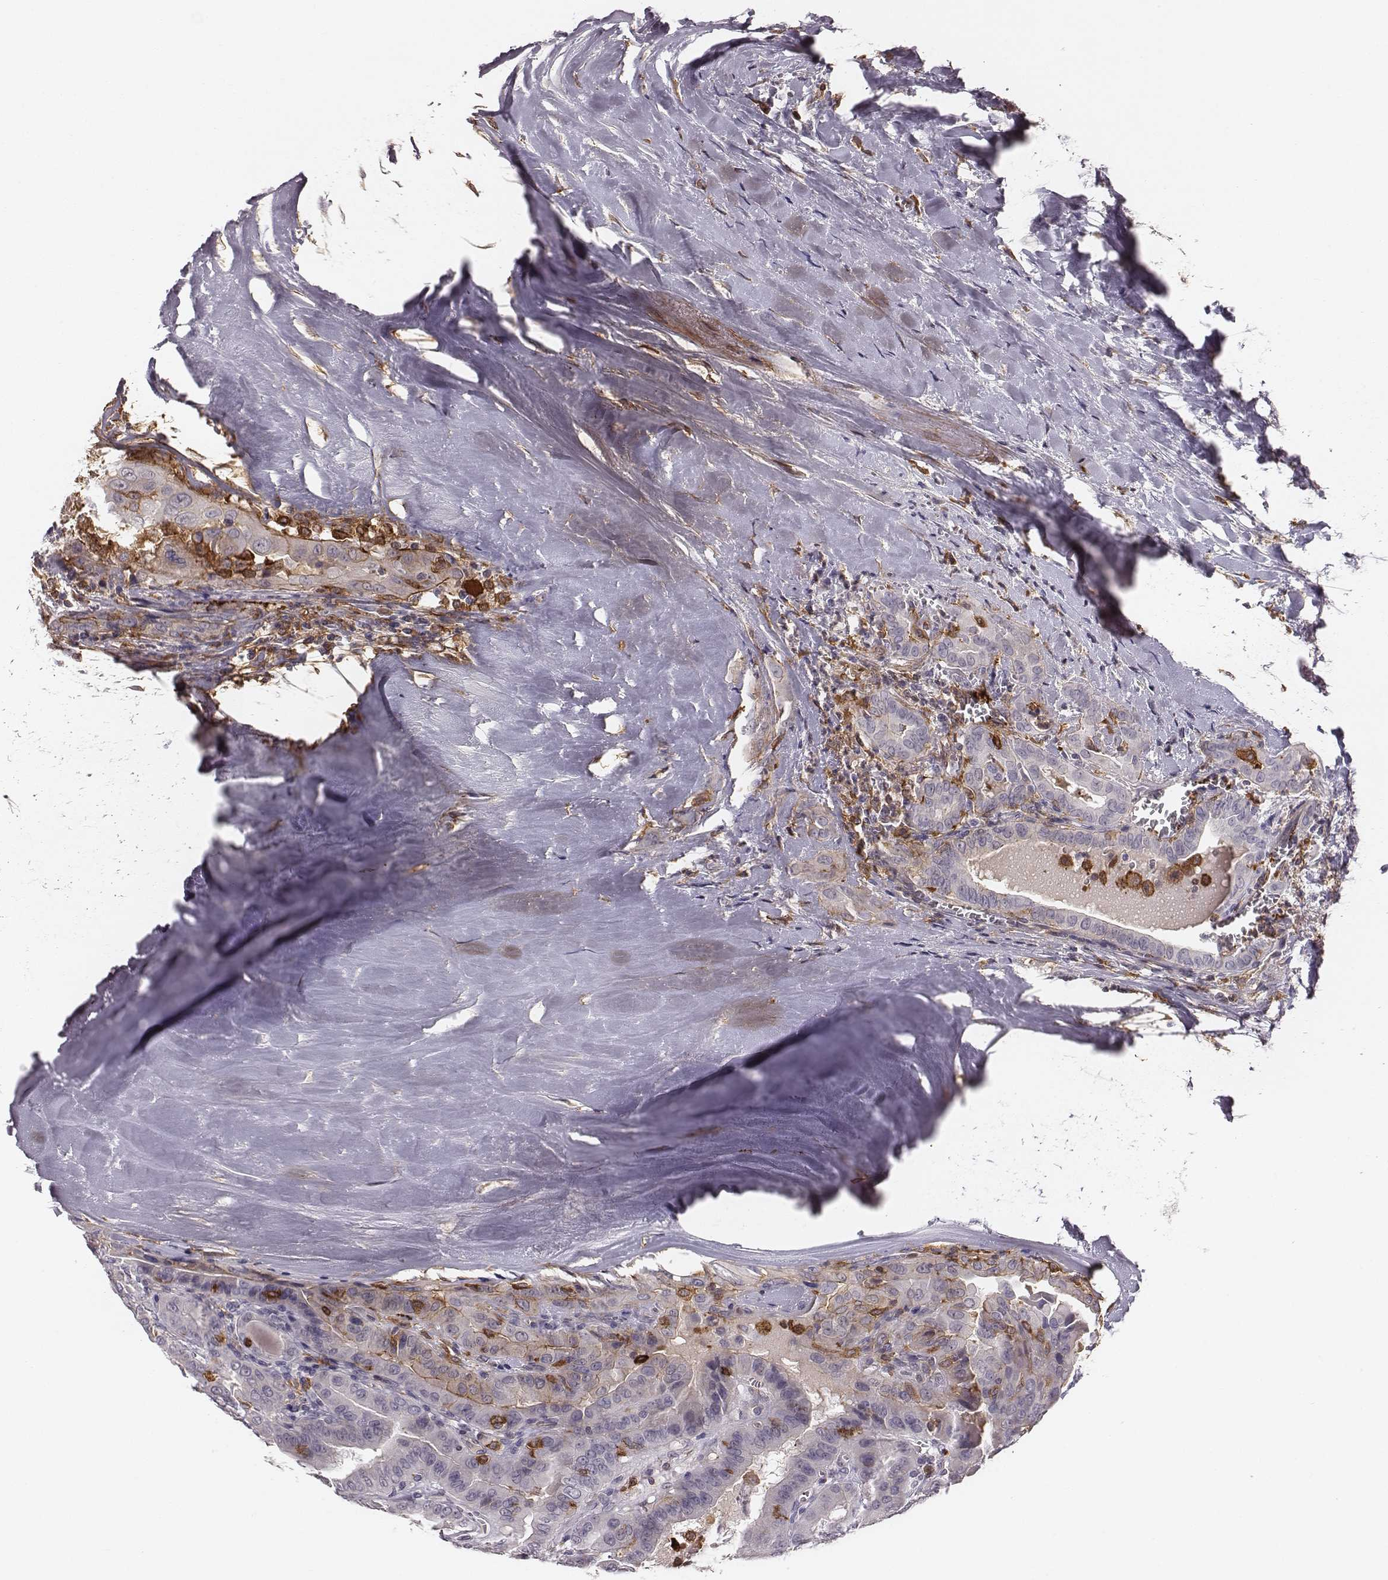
{"staining": {"intensity": "negative", "quantity": "none", "location": "none"}, "tissue": "thyroid cancer", "cell_type": "Tumor cells", "image_type": "cancer", "snomed": [{"axis": "morphology", "description": "Papillary adenocarcinoma, NOS"}, {"axis": "topography", "description": "Thyroid gland"}], "caption": "High power microscopy photomicrograph of an immunohistochemistry histopathology image of papillary adenocarcinoma (thyroid), revealing no significant staining in tumor cells. Nuclei are stained in blue.", "gene": "ZYX", "patient": {"sex": "female", "age": 37}}